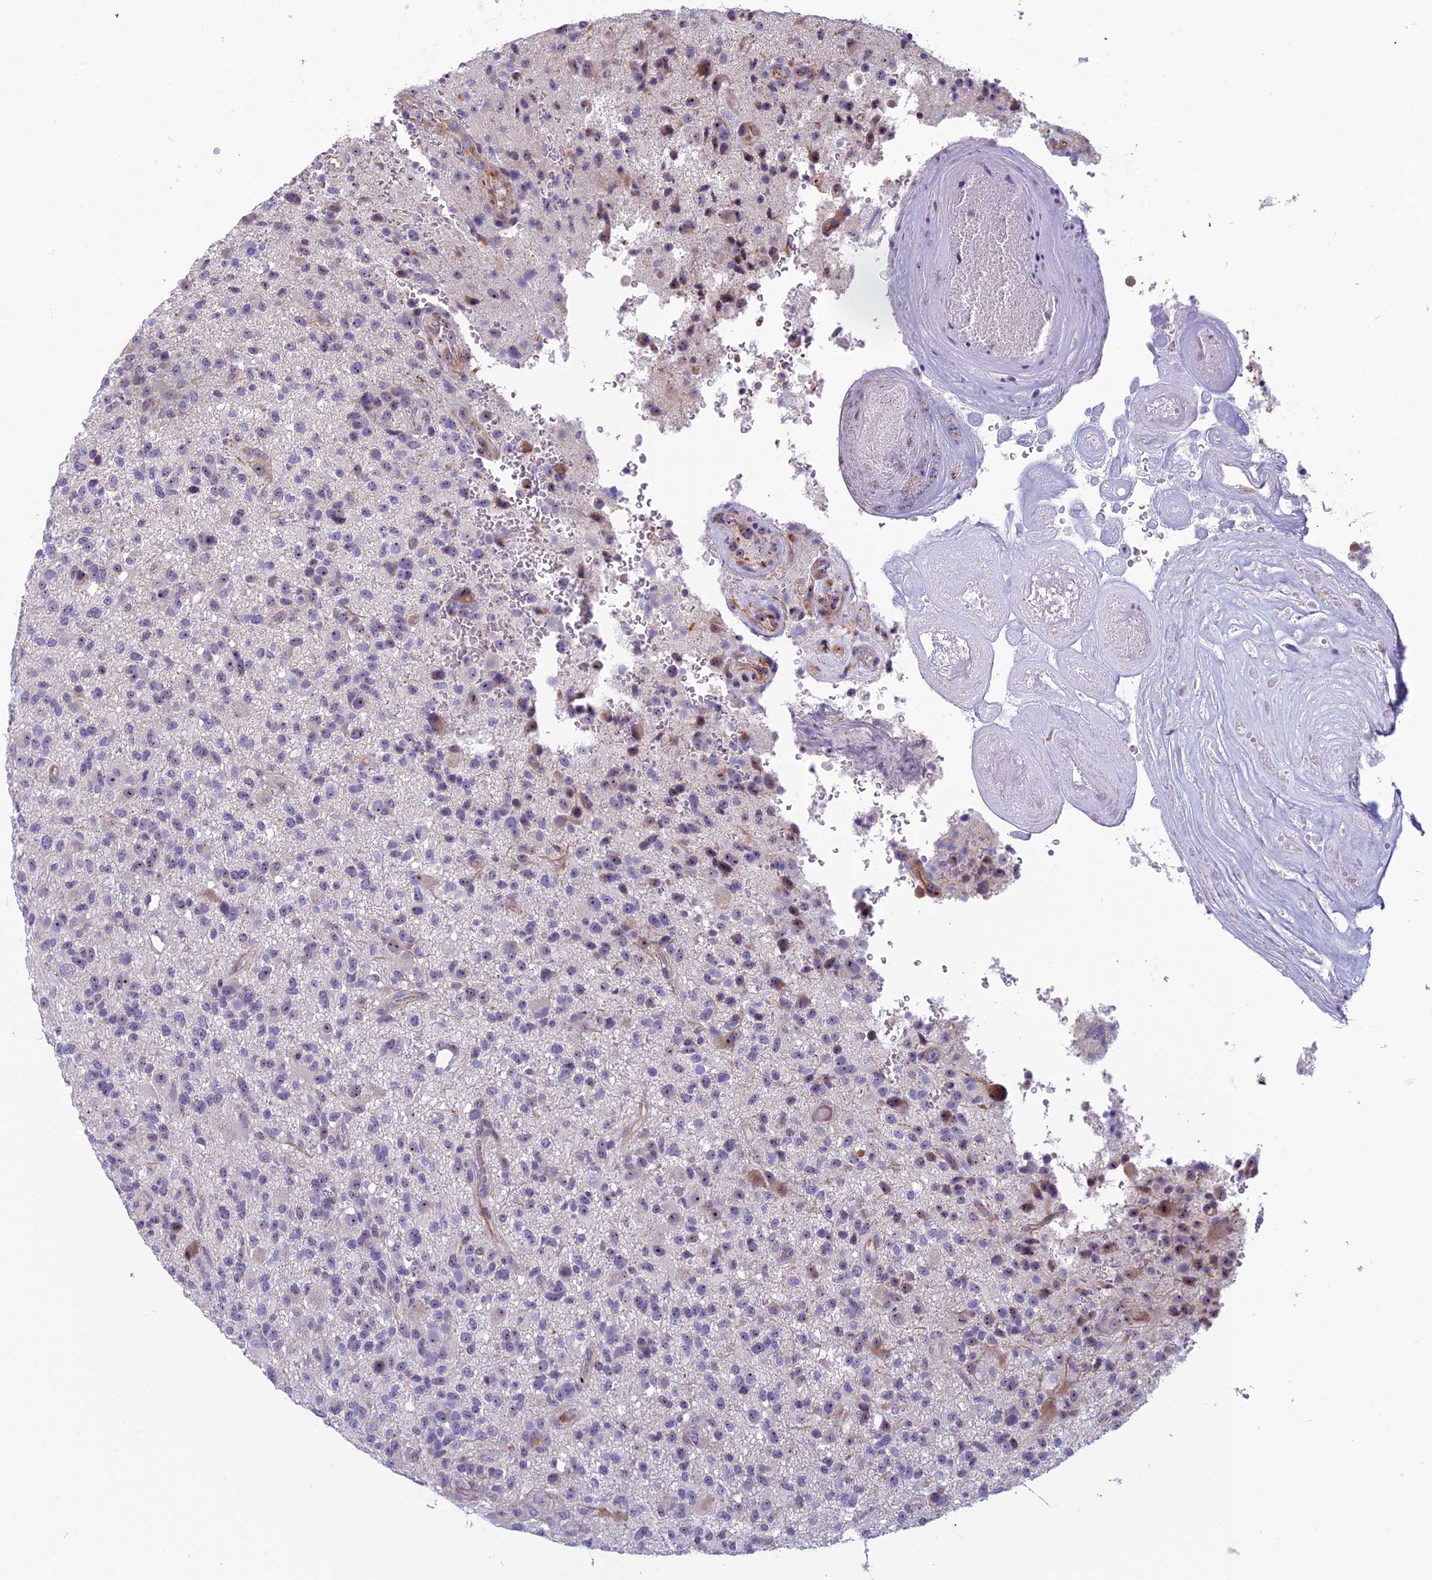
{"staining": {"intensity": "weak", "quantity": "25%-75%", "location": "nuclear"}, "tissue": "glioma", "cell_type": "Tumor cells", "image_type": "cancer", "snomed": [{"axis": "morphology", "description": "Glioma, malignant, High grade"}, {"axis": "topography", "description": "Brain"}], "caption": "Tumor cells reveal low levels of weak nuclear positivity in approximately 25%-75% of cells in glioma.", "gene": "NOC2L", "patient": {"sex": "male", "age": 47}}